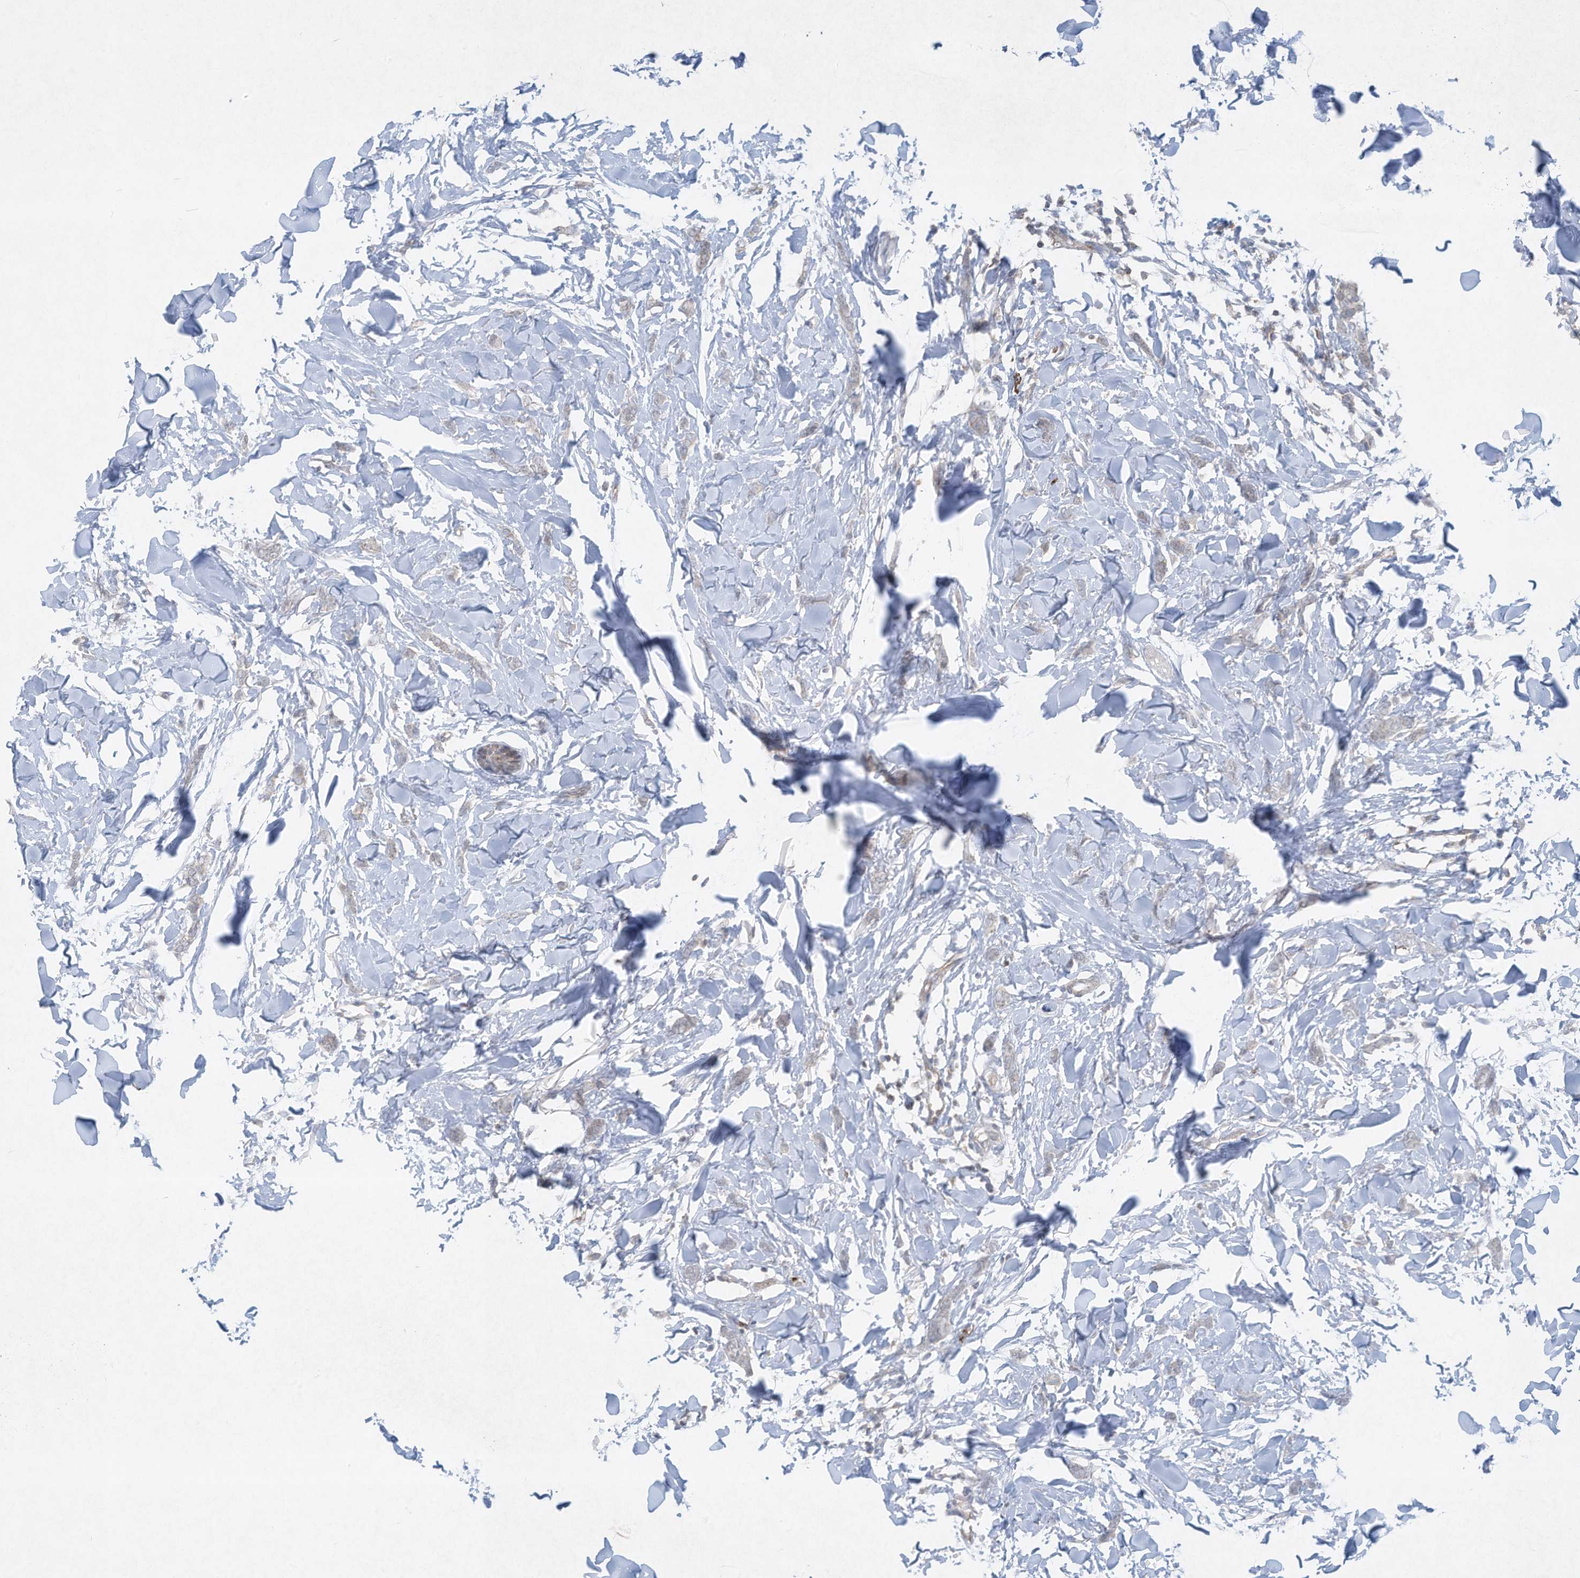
{"staining": {"intensity": "negative", "quantity": "none", "location": "none"}, "tissue": "breast cancer", "cell_type": "Tumor cells", "image_type": "cancer", "snomed": [{"axis": "morphology", "description": "Lobular carcinoma"}, {"axis": "topography", "description": "Skin"}, {"axis": "topography", "description": "Breast"}], "caption": "Immunohistochemistry photomicrograph of neoplastic tissue: lobular carcinoma (breast) stained with DAB (3,3'-diaminobenzidine) demonstrates no significant protein staining in tumor cells.", "gene": "CHRNA4", "patient": {"sex": "female", "age": 46}}